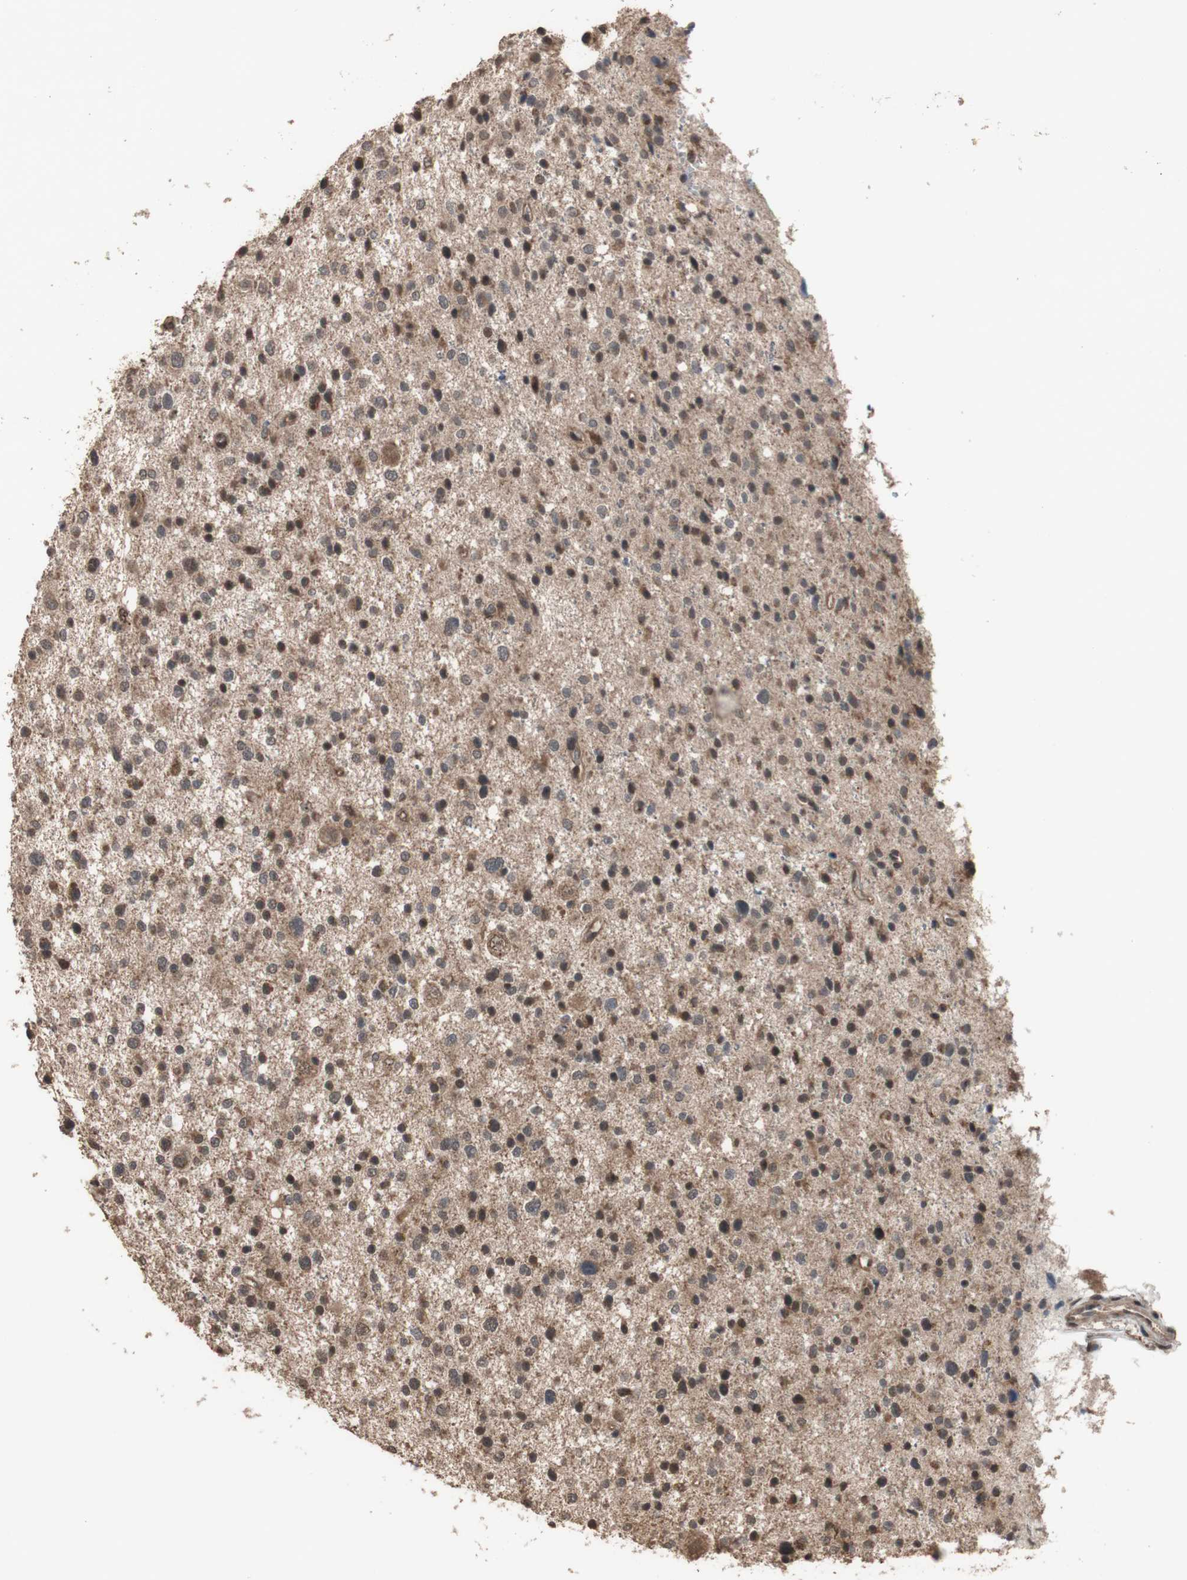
{"staining": {"intensity": "moderate", "quantity": ">75%", "location": "cytoplasmic/membranous,nuclear"}, "tissue": "glioma", "cell_type": "Tumor cells", "image_type": "cancer", "snomed": [{"axis": "morphology", "description": "Glioma, malignant, Low grade"}, {"axis": "topography", "description": "Brain"}], "caption": "Protein staining exhibits moderate cytoplasmic/membranous and nuclear positivity in approximately >75% of tumor cells in malignant glioma (low-grade). The staining was performed using DAB to visualize the protein expression in brown, while the nuclei were stained in blue with hematoxylin (Magnification: 20x).", "gene": "KANSL1", "patient": {"sex": "female", "age": 37}}